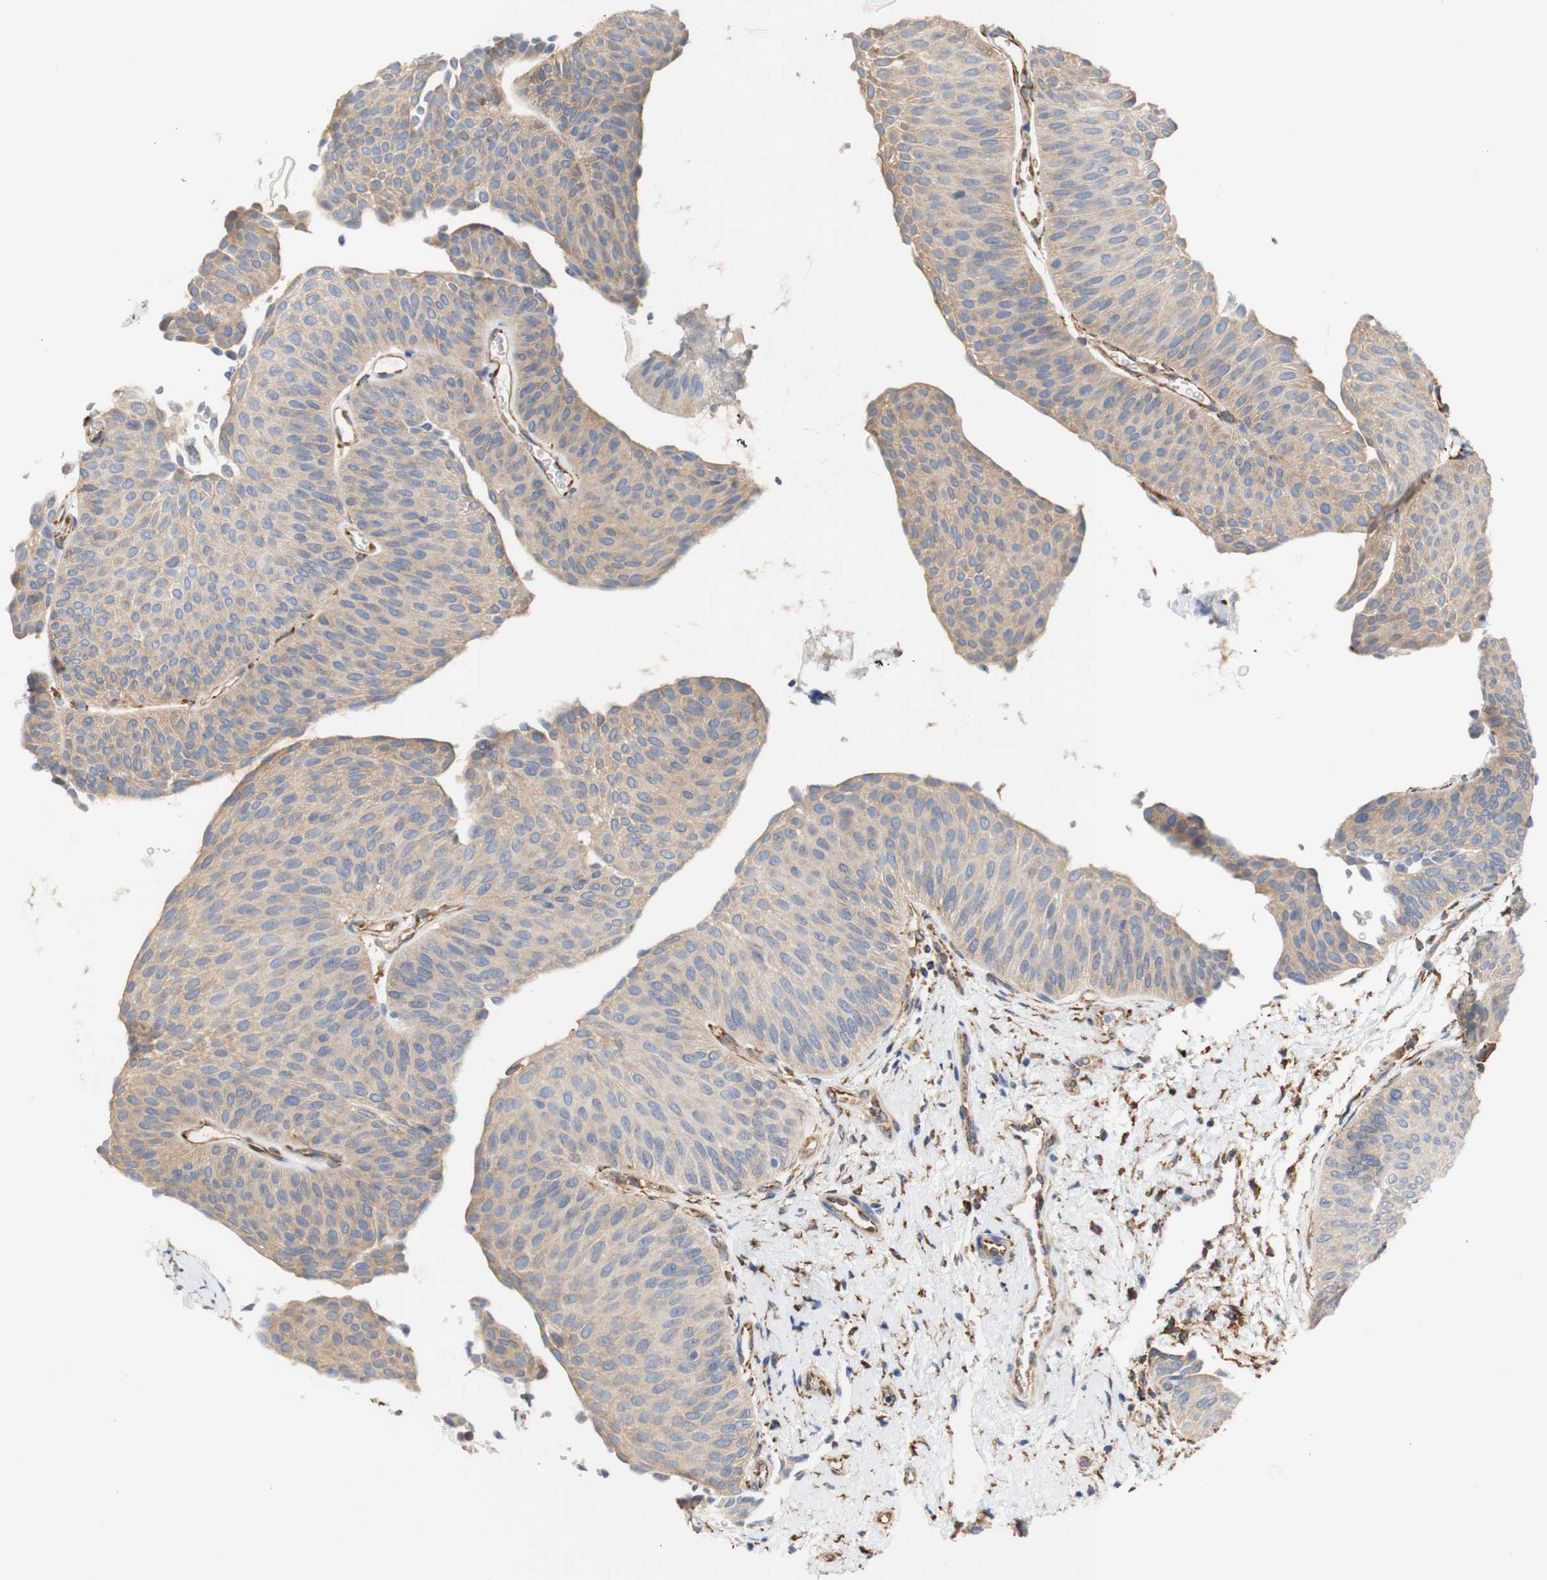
{"staining": {"intensity": "weak", "quantity": ">75%", "location": "cytoplasmic/membranous"}, "tissue": "urothelial cancer", "cell_type": "Tumor cells", "image_type": "cancer", "snomed": [{"axis": "morphology", "description": "Urothelial carcinoma, Low grade"}, {"axis": "topography", "description": "Urinary bladder"}], "caption": "Urothelial carcinoma (low-grade) tissue exhibits weak cytoplasmic/membranous staining in about >75% of tumor cells", "gene": "EIF2AK4", "patient": {"sex": "female", "age": 60}}